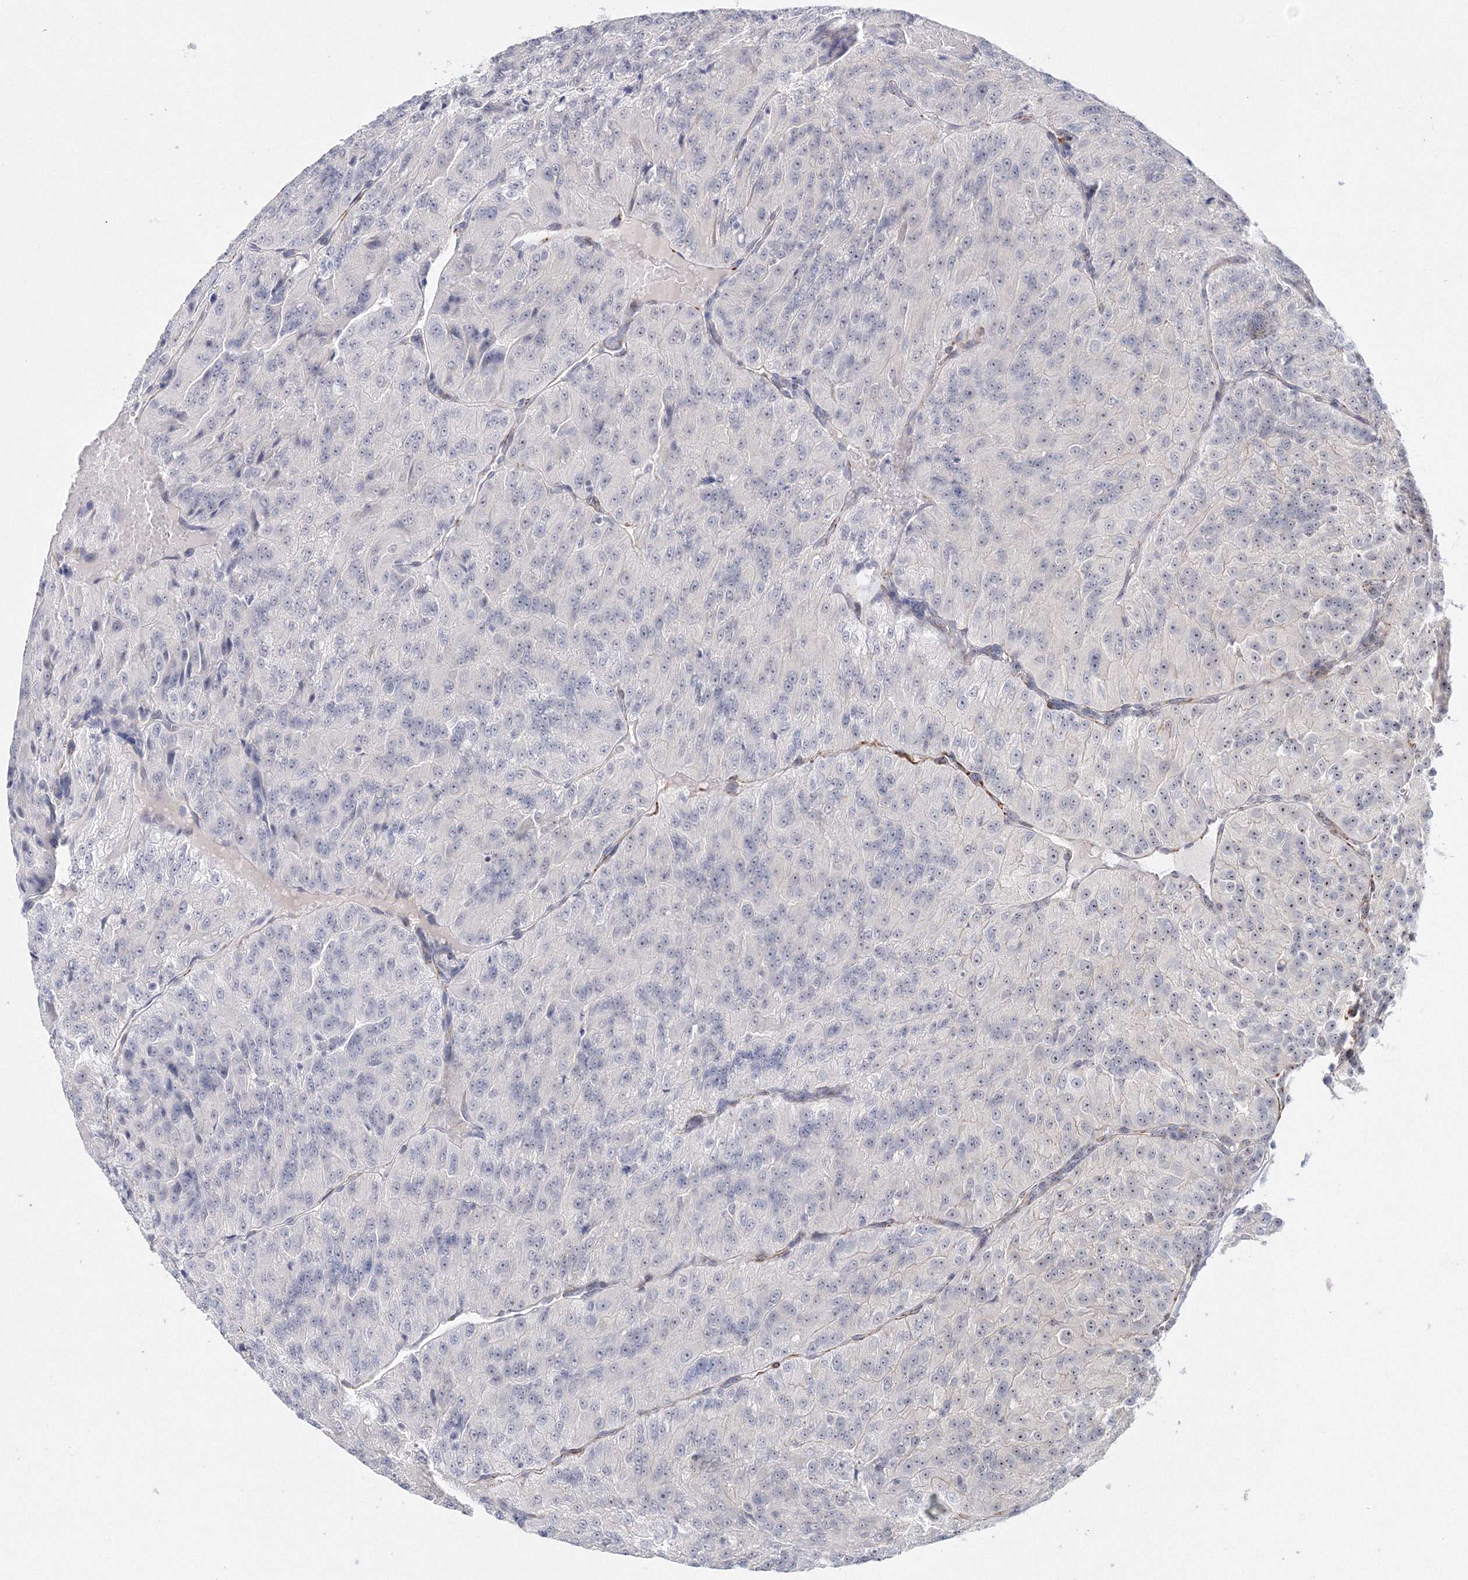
{"staining": {"intensity": "weak", "quantity": "<25%", "location": "nuclear"}, "tissue": "renal cancer", "cell_type": "Tumor cells", "image_type": "cancer", "snomed": [{"axis": "morphology", "description": "Adenocarcinoma, NOS"}, {"axis": "topography", "description": "Kidney"}], "caption": "This is an IHC photomicrograph of human renal adenocarcinoma. There is no positivity in tumor cells.", "gene": "SIRT7", "patient": {"sex": "female", "age": 63}}